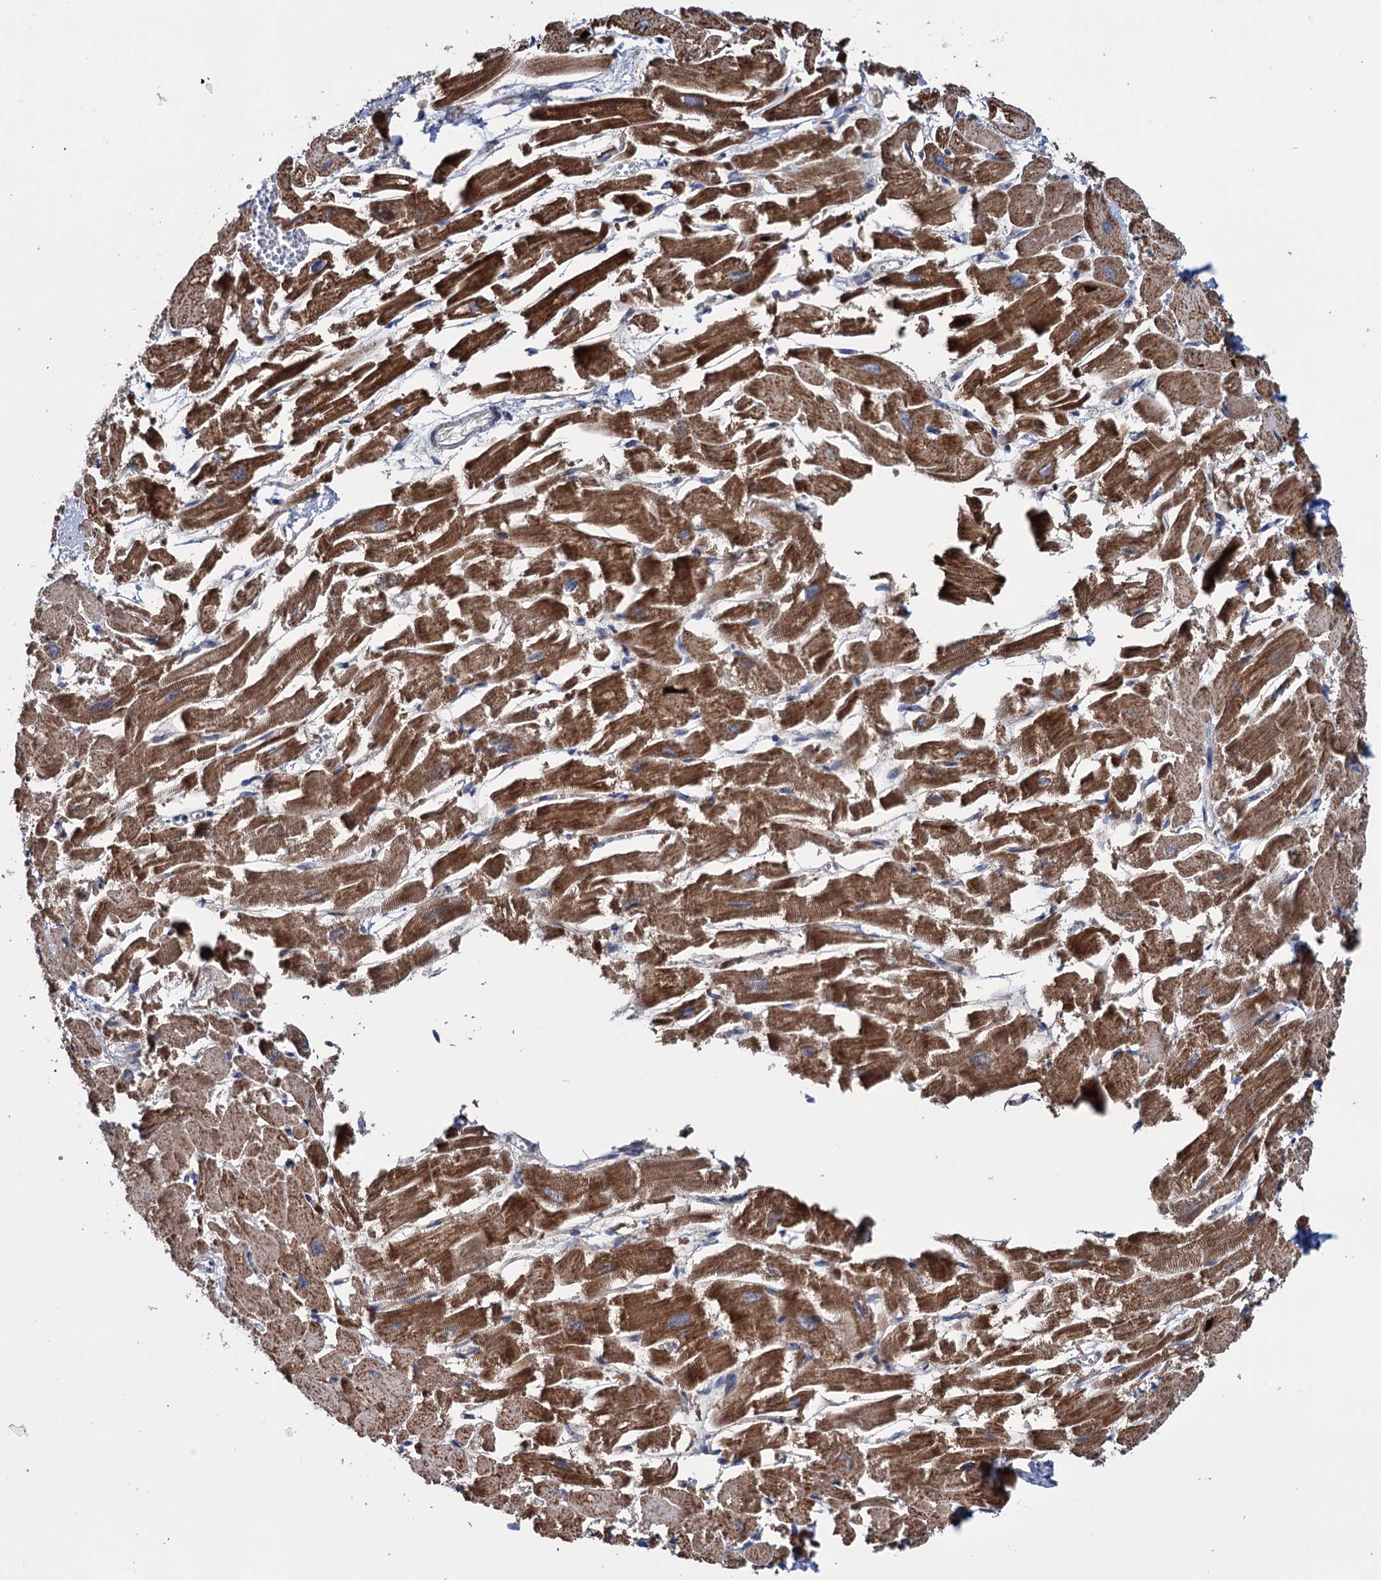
{"staining": {"intensity": "strong", "quantity": ">75%", "location": "cytoplasmic/membranous"}, "tissue": "heart muscle", "cell_type": "Cardiomyocytes", "image_type": "normal", "snomed": [{"axis": "morphology", "description": "Normal tissue, NOS"}, {"axis": "topography", "description": "Heart"}], "caption": "A high amount of strong cytoplasmic/membranous positivity is appreciated in approximately >75% of cardiomyocytes in benign heart muscle.", "gene": "EYA4", "patient": {"sex": "male", "age": 54}}